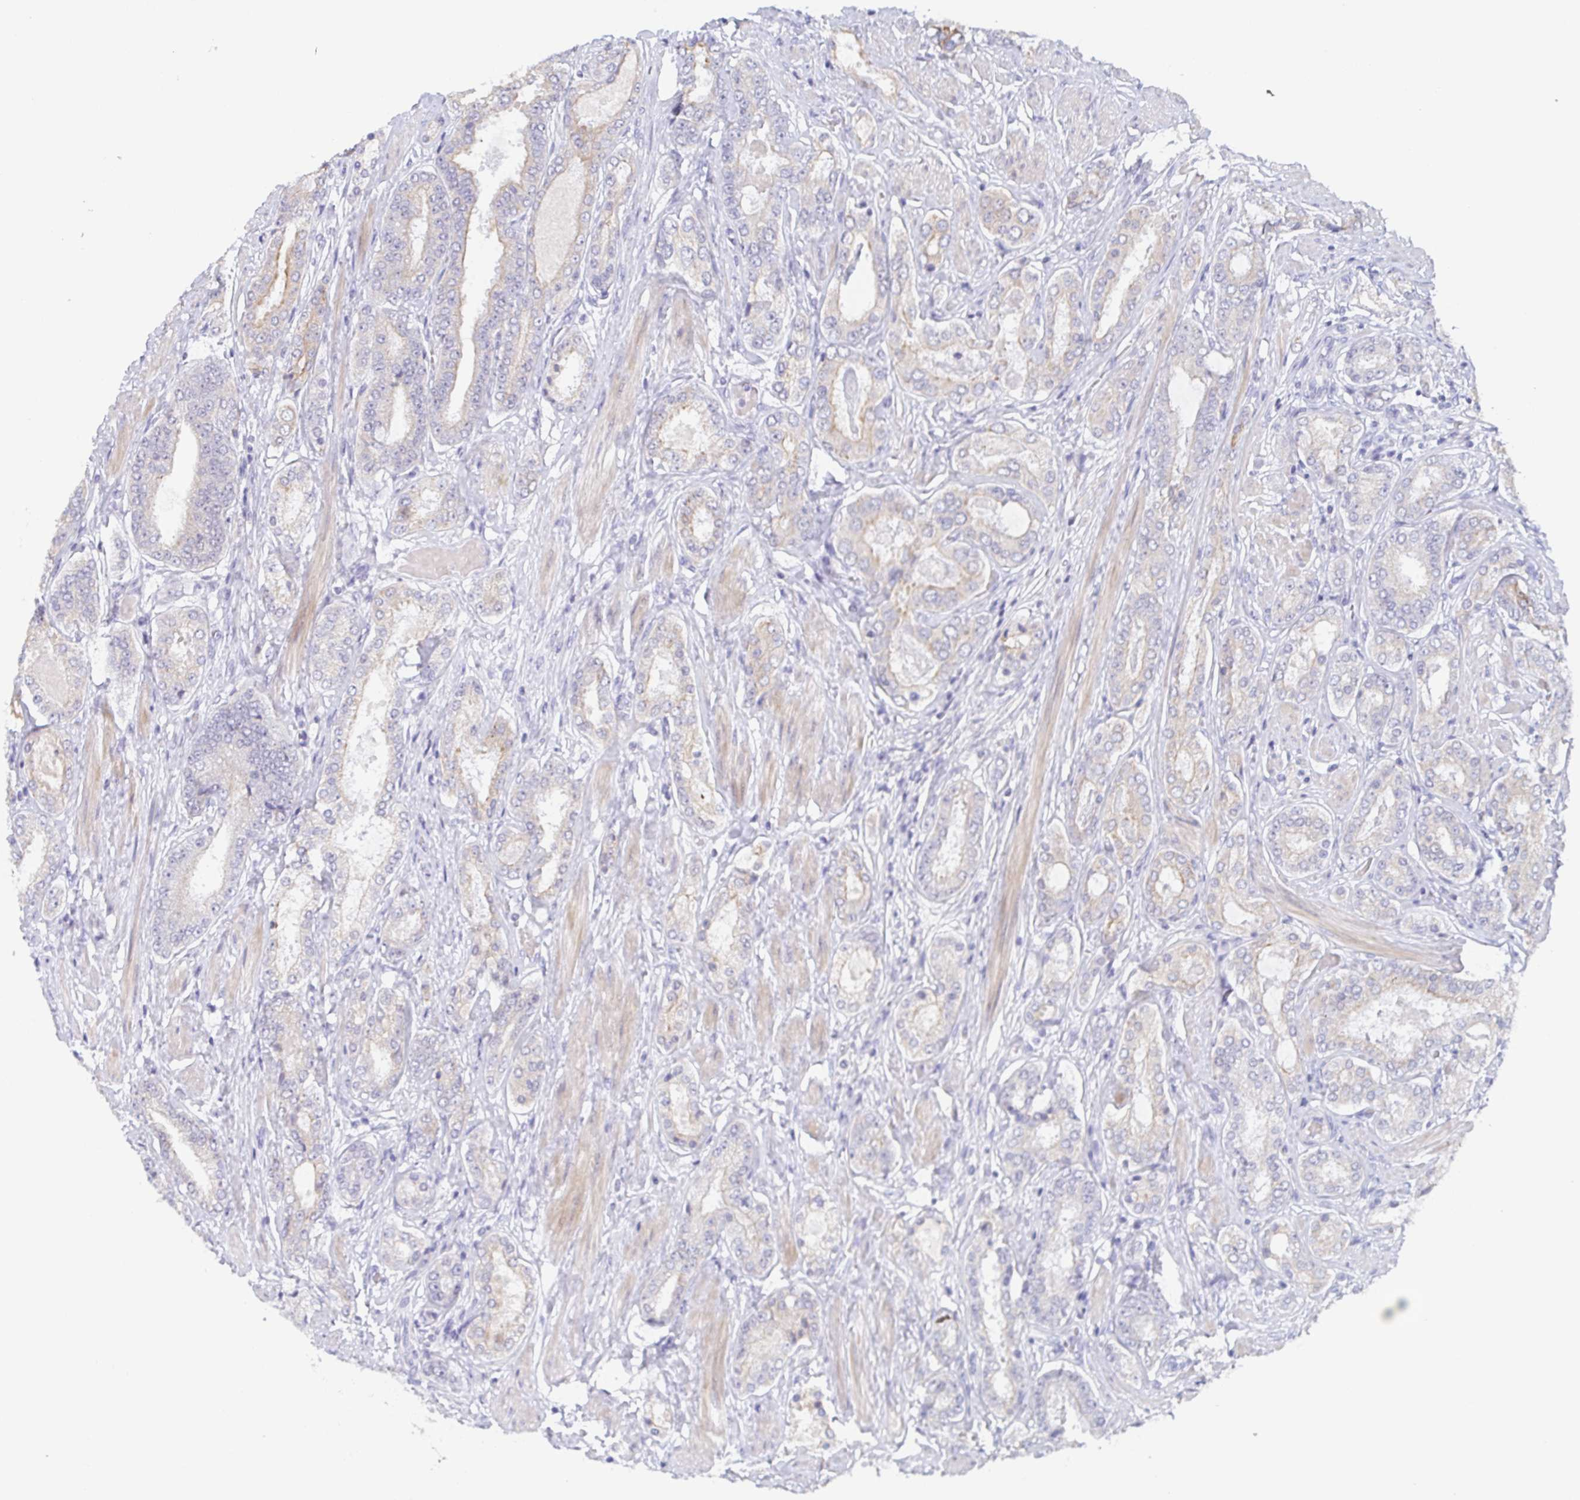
{"staining": {"intensity": "negative", "quantity": "none", "location": "none"}, "tissue": "prostate cancer", "cell_type": "Tumor cells", "image_type": "cancer", "snomed": [{"axis": "morphology", "description": "Adenocarcinoma, High grade"}, {"axis": "topography", "description": "Prostate"}], "caption": "Human prostate cancer (adenocarcinoma (high-grade)) stained for a protein using immunohistochemistry (IHC) reveals no expression in tumor cells.", "gene": "RHOV", "patient": {"sex": "male", "age": 63}}